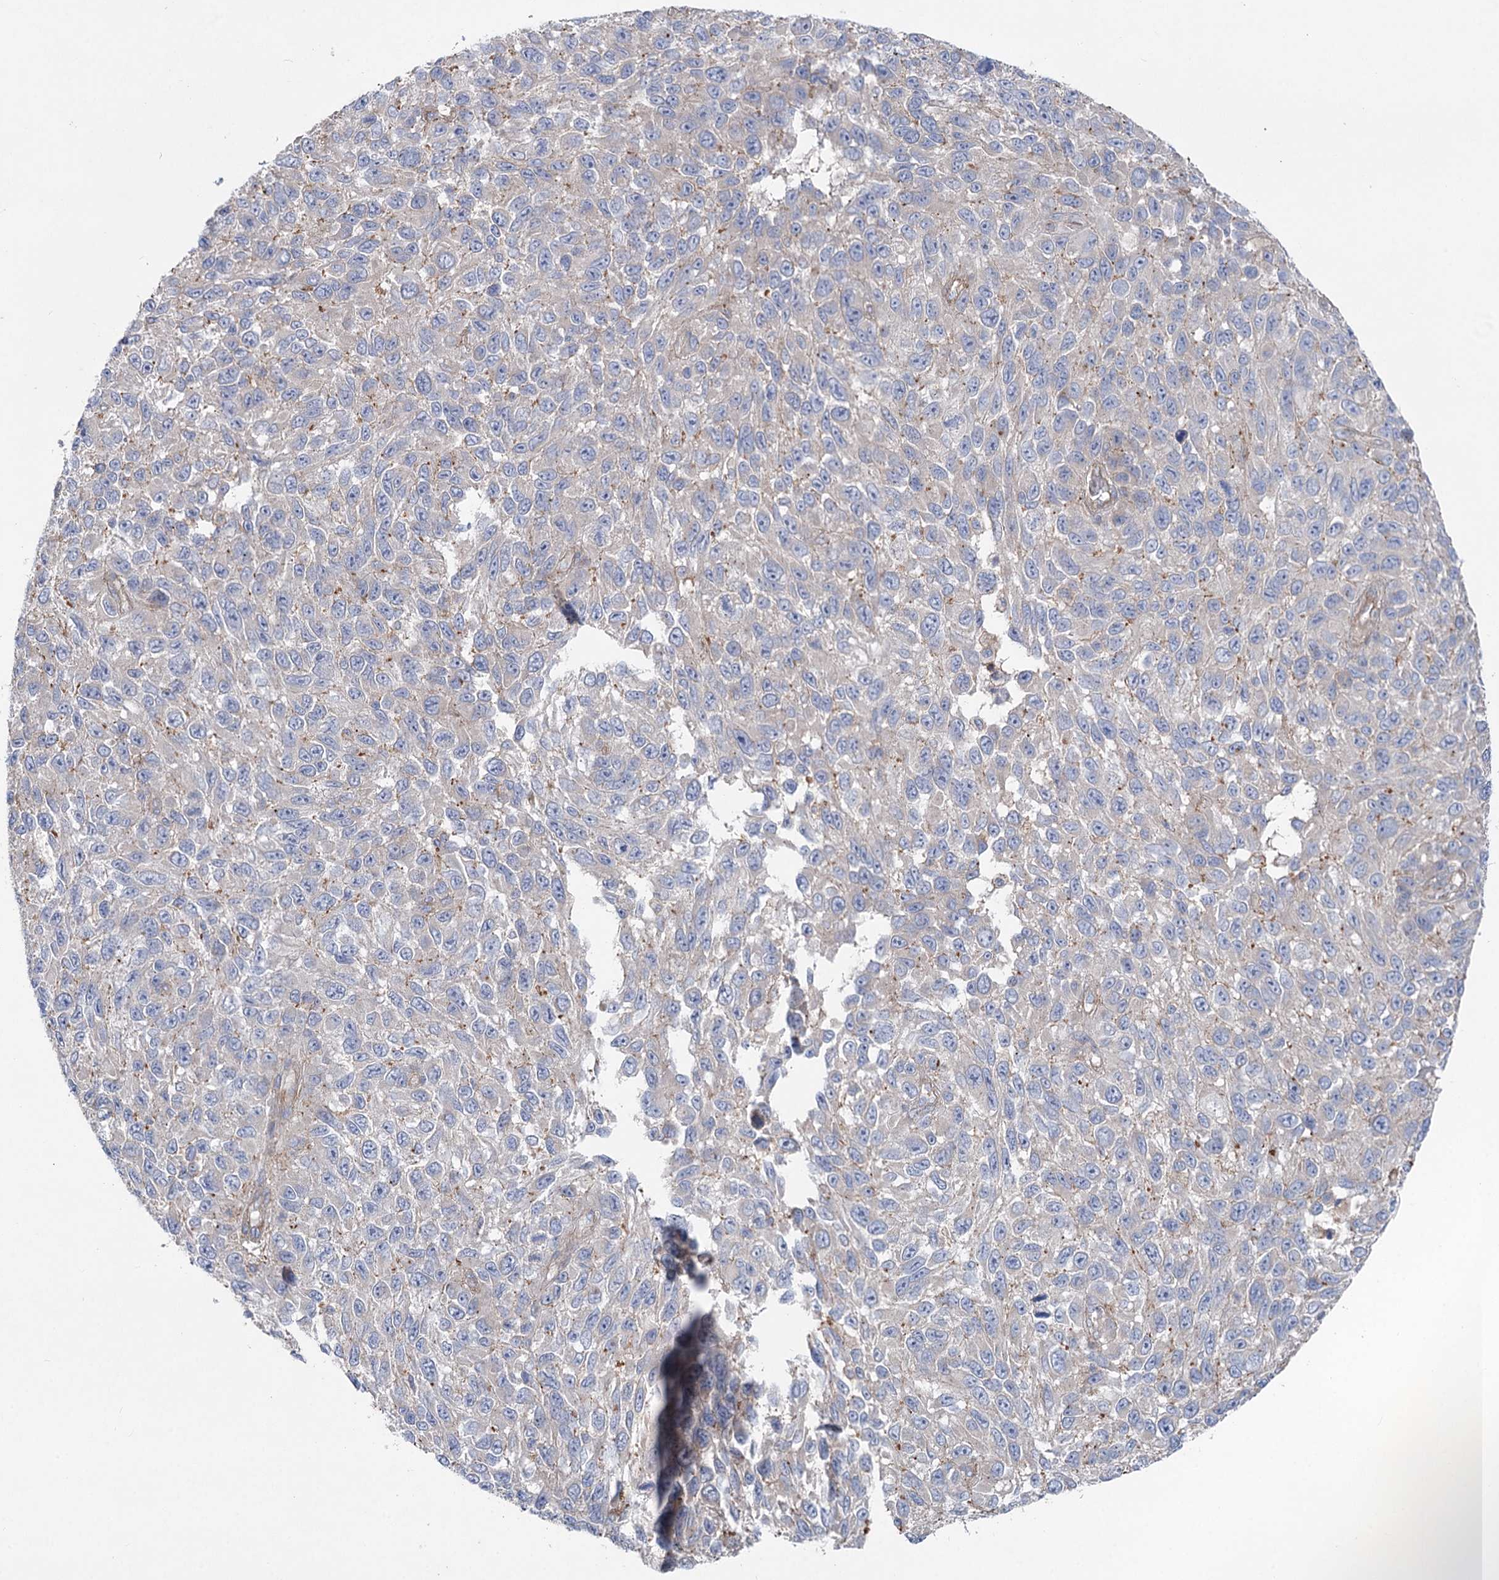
{"staining": {"intensity": "negative", "quantity": "none", "location": "none"}, "tissue": "melanoma", "cell_type": "Tumor cells", "image_type": "cancer", "snomed": [{"axis": "morphology", "description": "Malignant melanoma, NOS"}, {"axis": "topography", "description": "Skin"}], "caption": "Immunohistochemical staining of melanoma shows no significant staining in tumor cells. Brightfield microscopy of IHC stained with DAB (brown) and hematoxylin (blue), captured at high magnification.", "gene": "LARP1B", "patient": {"sex": "female", "age": 96}}